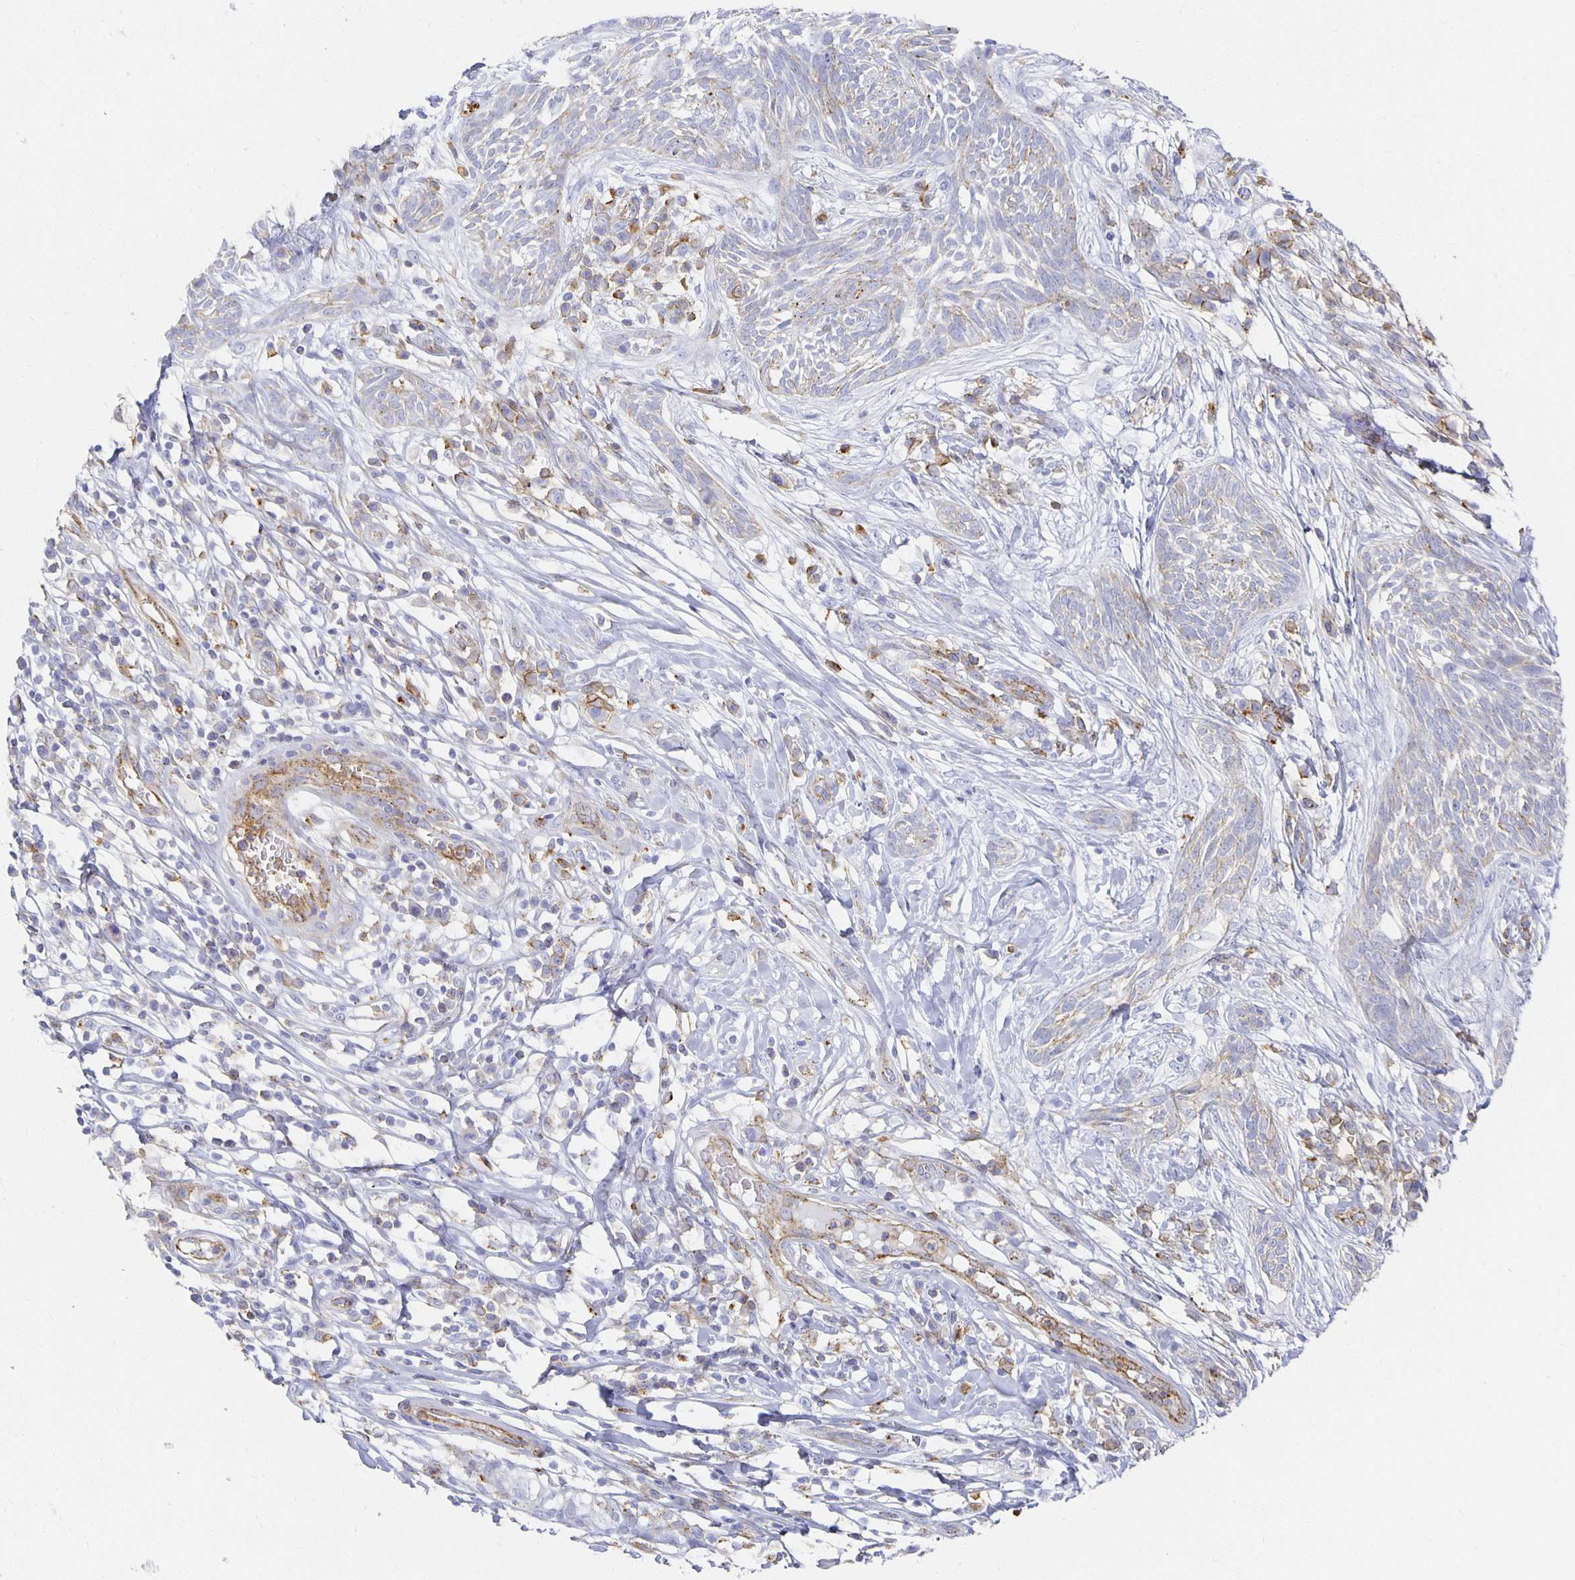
{"staining": {"intensity": "weak", "quantity": "<25%", "location": "cytoplasmic/membranous"}, "tissue": "skin cancer", "cell_type": "Tumor cells", "image_type": "cancer", "snomed": [{"axis": "morphology", "description": "Basal cell carcinoma"}, {"axis": "topography", "description": "Skin"}, {"axis": "topography", "description": "Skin, foot"}], "caption": "Skin cancer (basal cell carcinoma) stained for a protein using immunohistochemistry (IHC) demonstrates no staining tumor cells.", "gene": "TAAR1", "patient": {"sex": "female", "age": 86}}